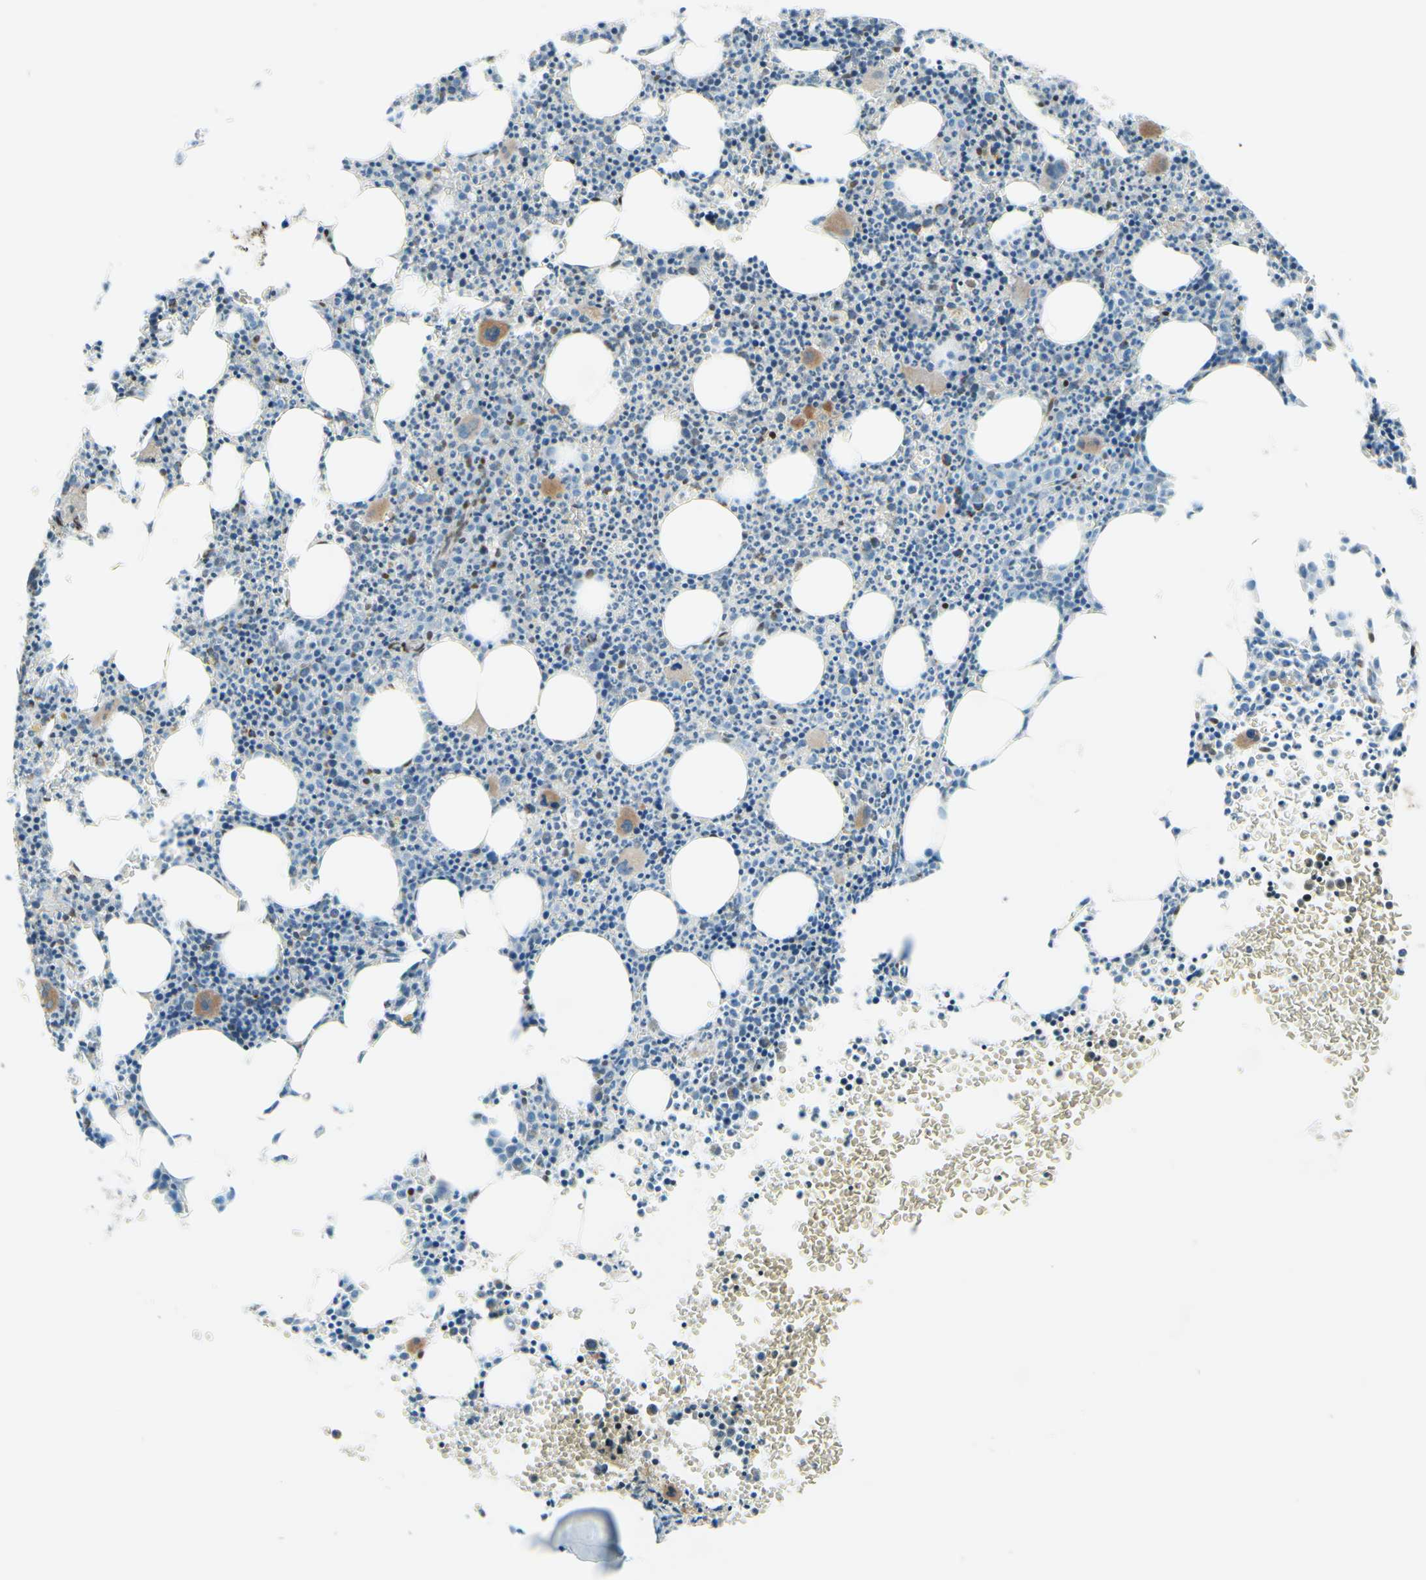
{"staining": {"intensity": "weak", "quantity": "<25%", "location": "cytoplasmic/membranous,nuclear"}, "tissue": "bone marrow", "cell_type": "Hematopoietic cells", "image_type": "normal", "snomed": [{"axis": "morphology", "description": "Normal tissue, NOS"}, {"axis": "morphology", "description": "Inflammation, NOS"}, {"axis": "topography", "description": "Bone marrow"}], "caption": "Immunohistochemical staining of normal human bone marrow demonstrates no significant positivity in hematopoietic cells. Brightfield microscopy of immunohistochemistry stained with DAB (3,3'-diaminobenzidine) (brown) and hematoxylin (blue), captured at high magnification.", "gene": "CBX7", "patient": {"sex": "female", "age": 61}}